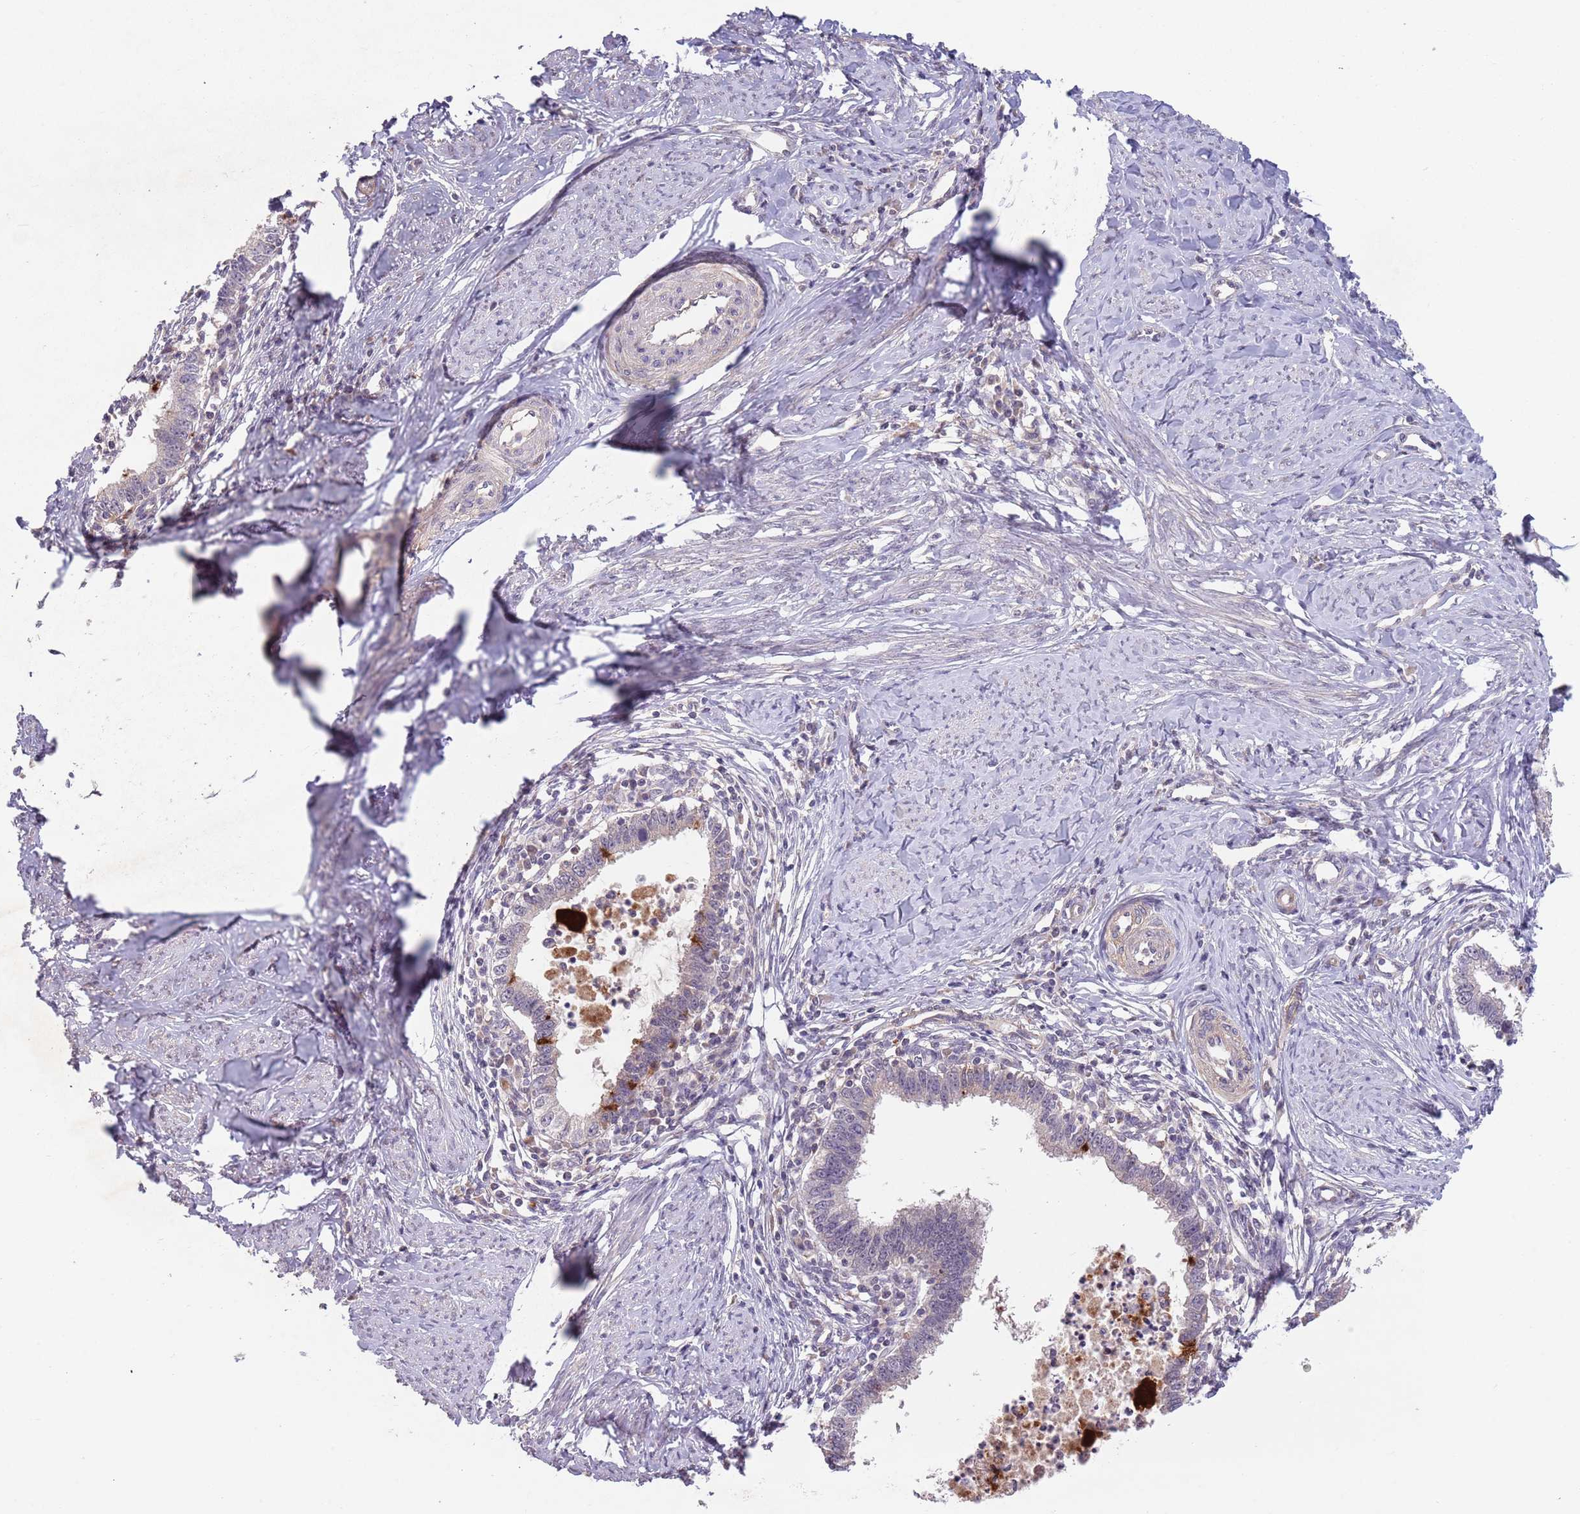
{"staining": {"intensity": "negative", "quantity": "none", "location": "none"}, "tissue": "cervical cancer", "cell_type": "Tumor cells", "image_type": "cancer", "snomed": [{"axis": "morphology", "description": "Adenocarcinoma, NOS"}, {"axis": "topography", "description": "Cervix"}], "caption": "Cervical cancer (adenocarcinoma) stained for a protein using immunohistochemistry (IHC) shows no staining tumor cells.", "gene": "MEI1", "patient": {"sex": "female", "age": 36}}